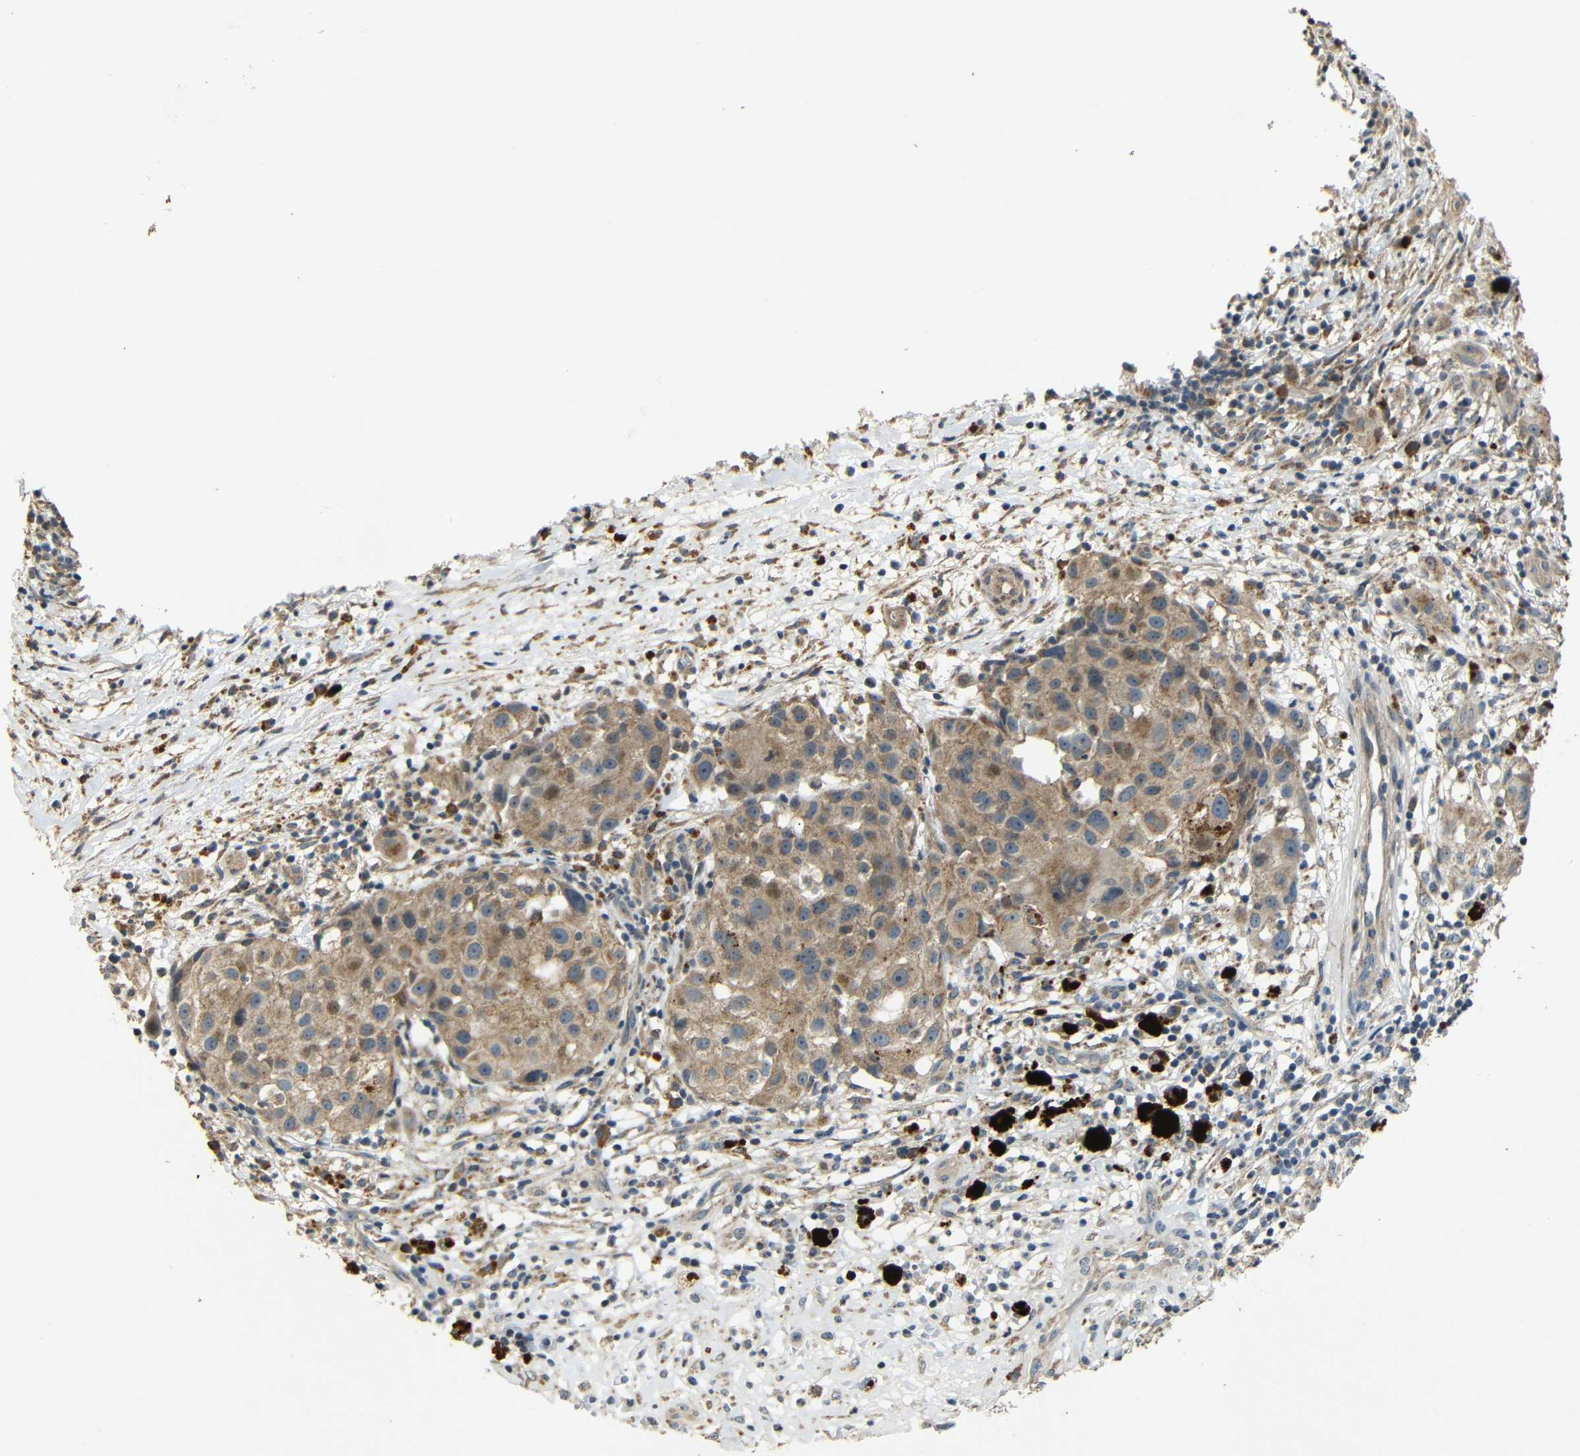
{"staining": {"intensity": "moderate", "quantity": ">75%", "location": "cytoplasmic/membranous"}, "tissue": "melanoma", "cell_type": "Tumor cells", "image_type": "cancer", "snomed": [{"axis": "morphology", "description": "Necrosis, NOS"}, {"axis": "morphology", "description": "Malignant melanoma, NOS"}, {"axis": "topography", "description": "Skin"}], "caption": "Tumor cells display moderate cytoplasmic/membranous expression in about >75% of cells in melanoma.", "gene": "KAZALD1", "patient": {"sex": "female", "age": 87}}